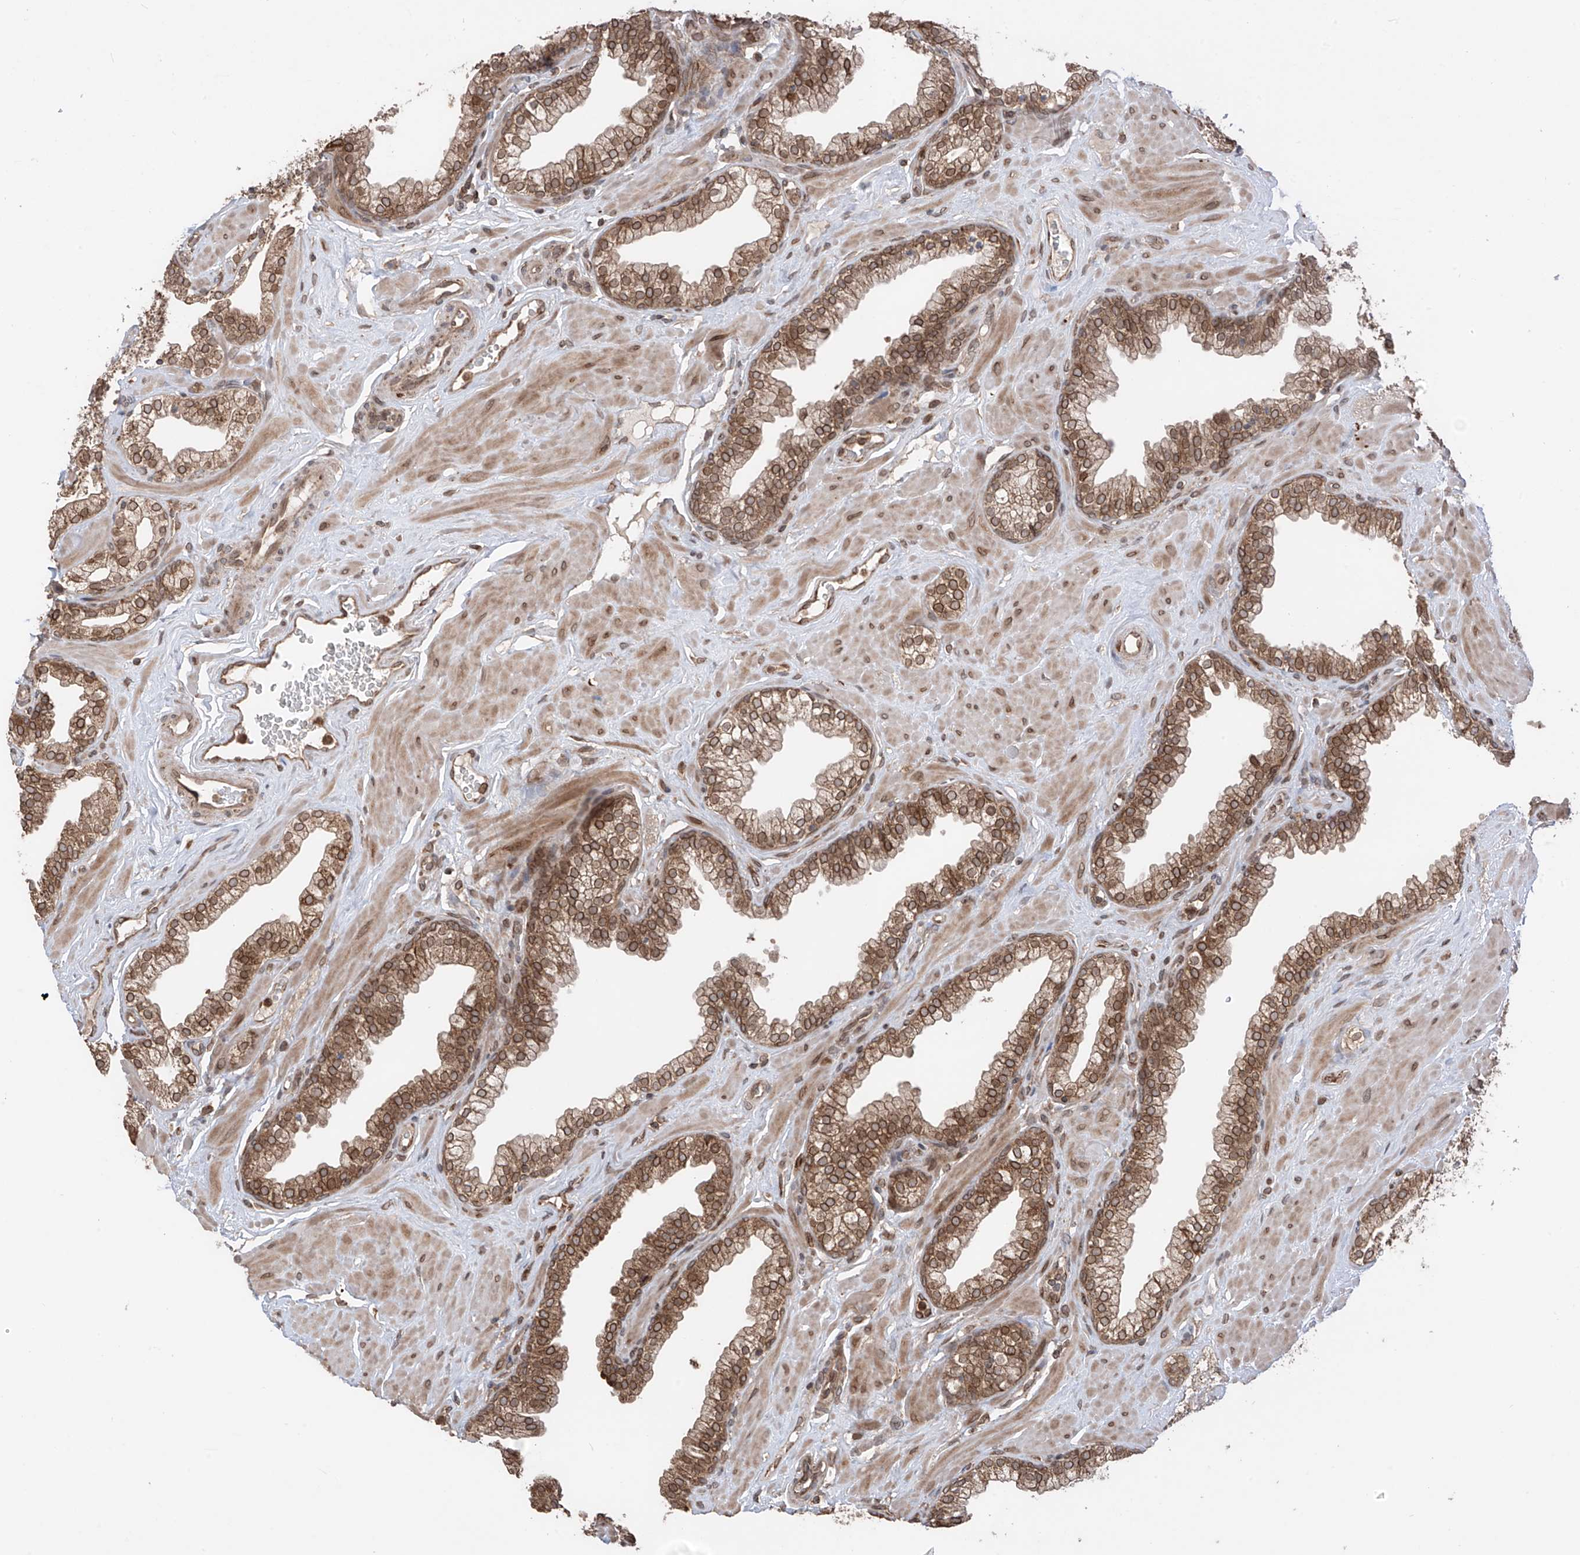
{"staining": {"intensity": "moderate", "quantity": ">75%", "location": "cytoplasmic/membranous,nuclear"}, "tissue": "prostate", "cell_type": "Glandular cells", "image_type": "normal", "snomed": [{"axis": "morphology", "description": "Normal tissue, NOS"}, {"axis": "morphology", "description": "Urothelial carcinoma, Low grade"}, {"axis": "topography", "description": "Urinary bladder"}, {"axis": "topography", "description": "Prostate"}], "caption": "High-power microscopy captured an IHC image of unremarkable prostate, revealing moderate cytoplasmic/membranous,nuclear expression in approximately >75% of glandular cells. Nuclei are stained in blue.", "gene": "AHCTF1", "patient": {"sex": "male", "age": 60}}